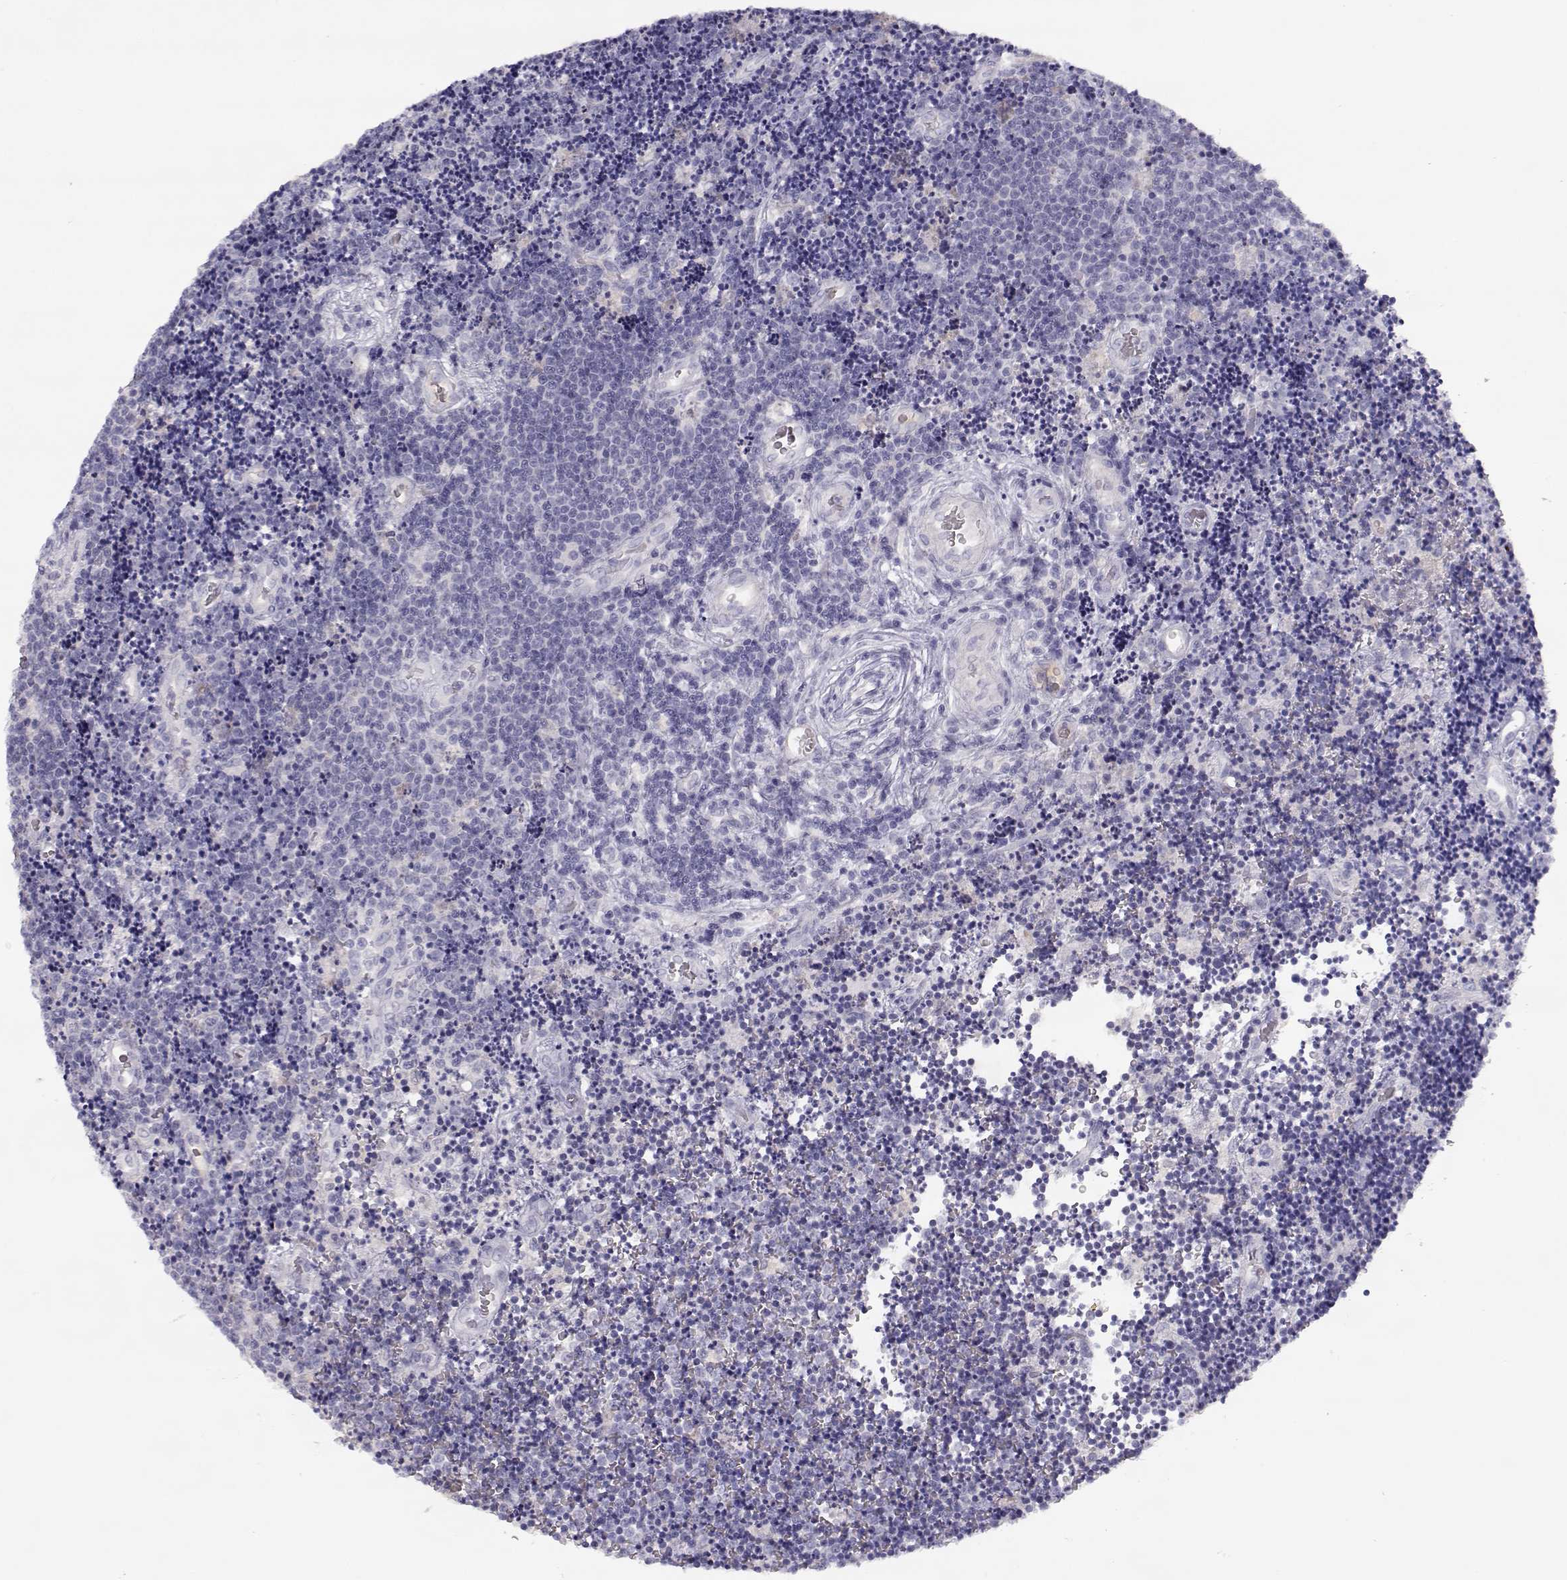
{"staining": {"intensity": "negative", "quantity": "none", "location": "none"}, "tissue": "lymphoma", "cell_type": "Tumor cells", "image_type": "cancer", "snomed": [{"axis": "morphology", "description": "Malignant lymphoma, non-Hodgkin's type, Low grade"}, {"axis": "topography", "description": "Brain"}], "caption": "Immunohistochemistry (IHC) histopathology image of lymphoma stained for a protein (brown), which displays no positivity in tumor cells.", "gene": "SLCO6A1", "patient": {"sex": "female", "age": 66}}